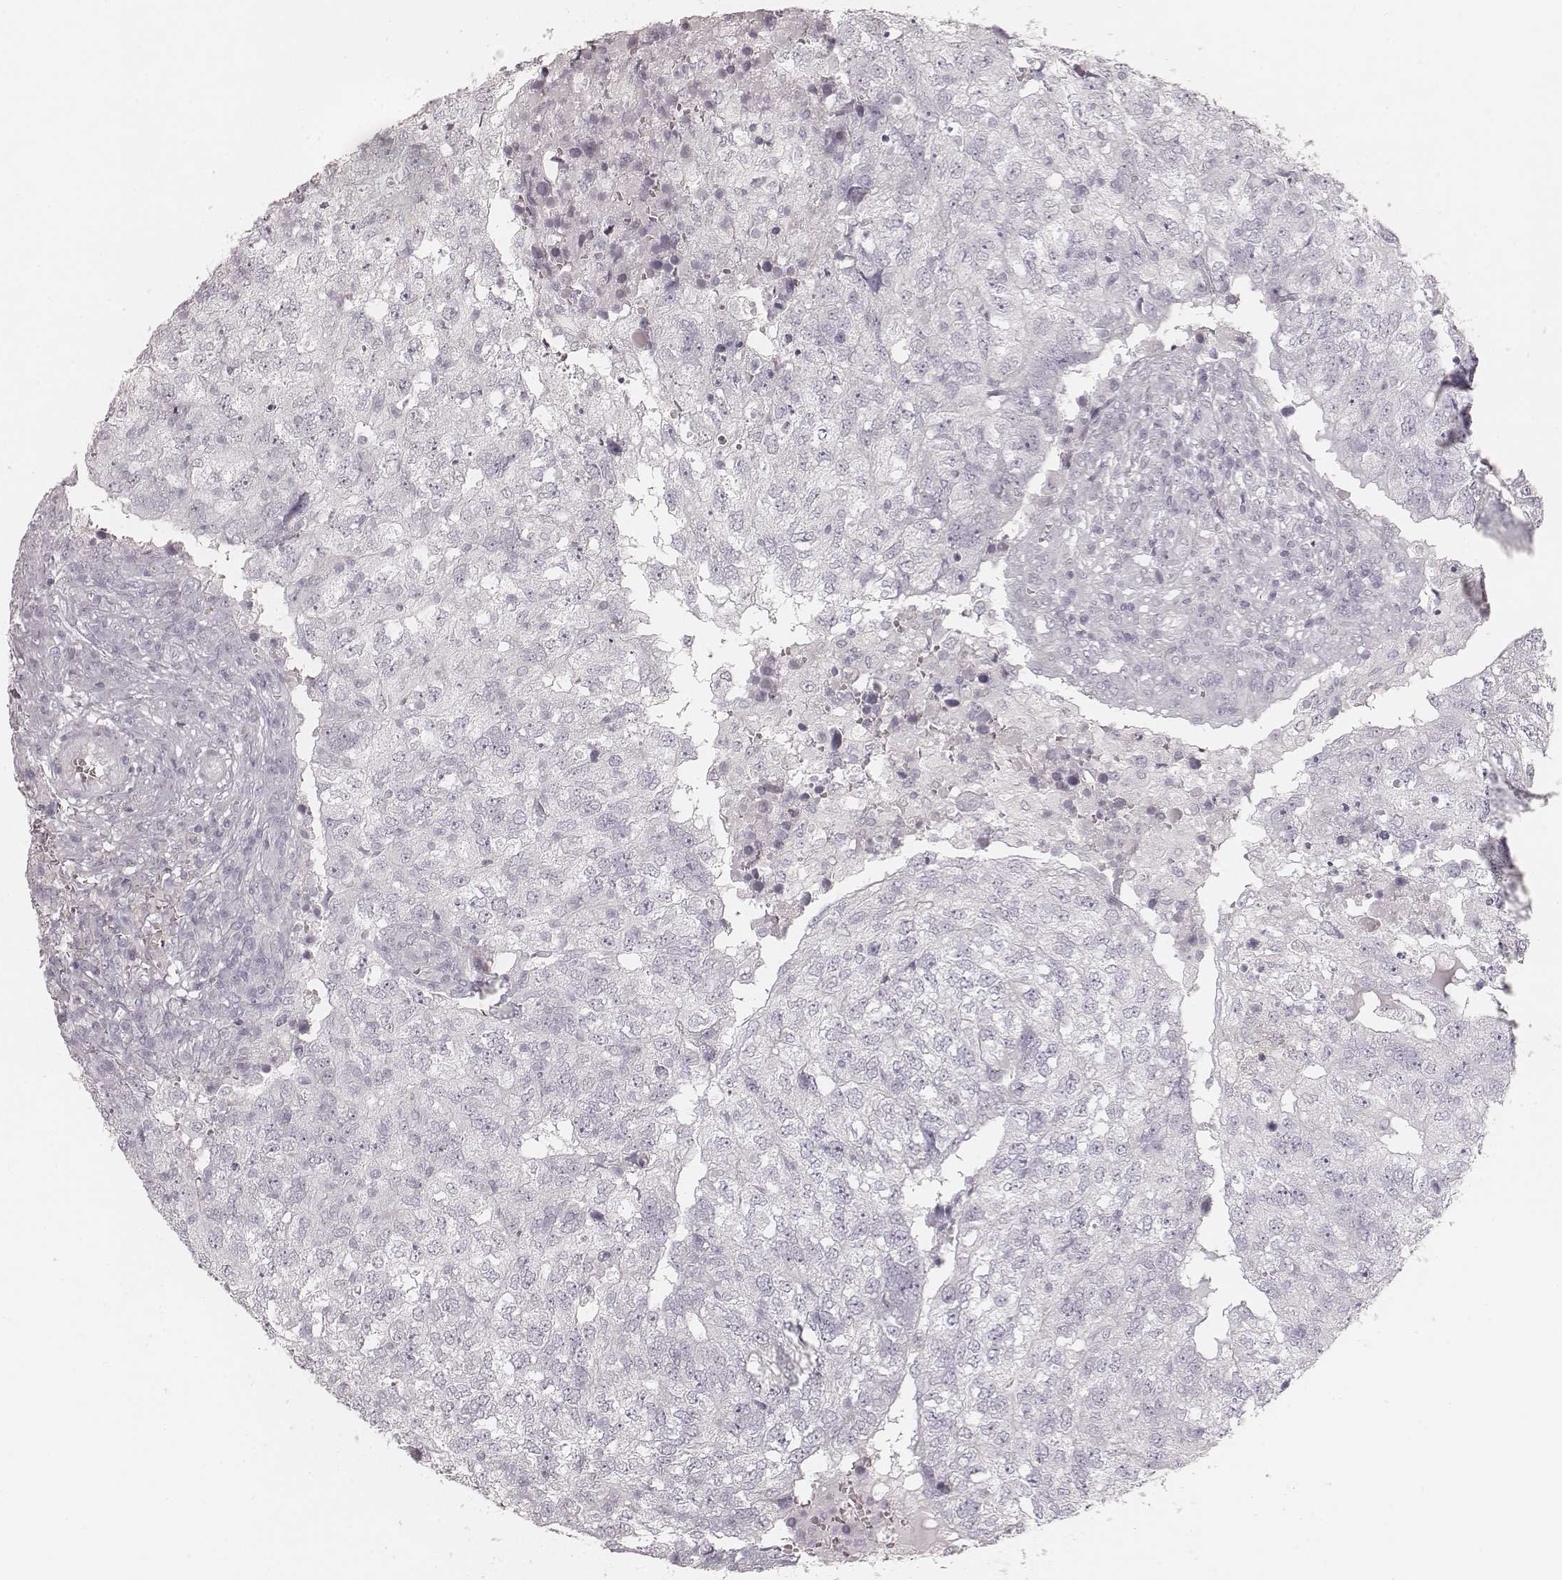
{"staining": {"intensity": "negative", "quantity": "none", "location": "none"}, "tissue": "breast cancer", "cell_type": "Tumor cells", "image_type": "cancer", "snomed": [{"axis": "morphology", "description": "Duct carcinoma"}, {"axis": "topography", "description": "Breast"}], "caption": "Immunohistochemistry micrograph of neoplastic tissue: breast cancer (invasive ductal carcinoma) stained with DAB (3,3'-diaminobenzidine) demonstrates no significant protein expression in tumor cells.", "gene": "KRT72", "patient": {"sex": "female", "age": 30}}